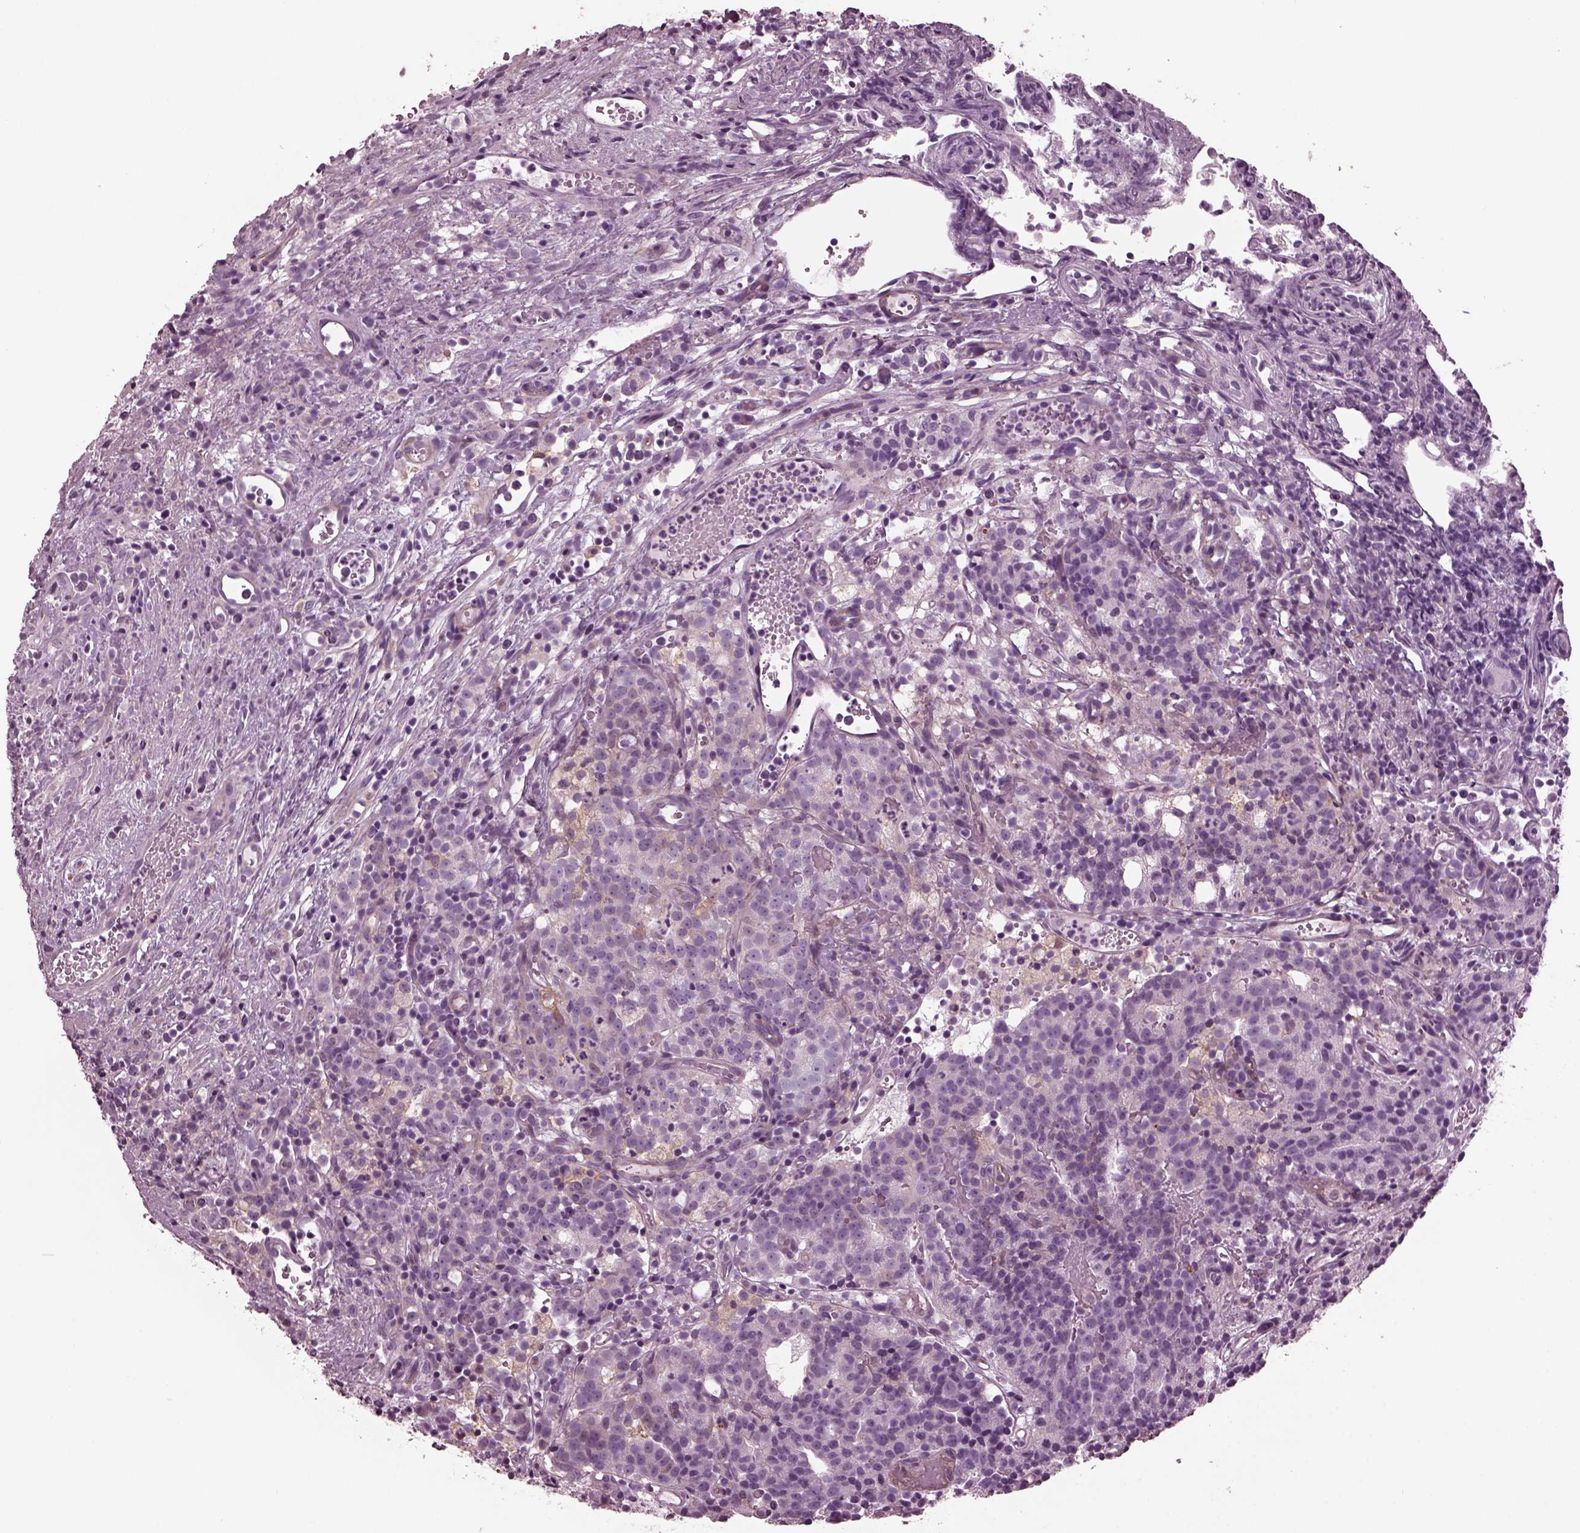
{"staining": {"intensity": "negative", "quantity": "none", "location": "none"}, "tissue": "prostate cancer", "cell_type": "Tumor cells", "image_type": "cancer", "snomed": [{"axis": "morphology", "description": "Adenocarcinoma, High grade"}, {"axis": "topography", "description": "Prostate"}], "caption": "The micrograph displays no significant staining in tumor cells of prostate high-grade adenocarcinoma. (Immunohistochemistry (ihc), brightfield microscopy, high magnification).", "gene": "GDF11", "patient": {"sex": "male", "age": 53}}